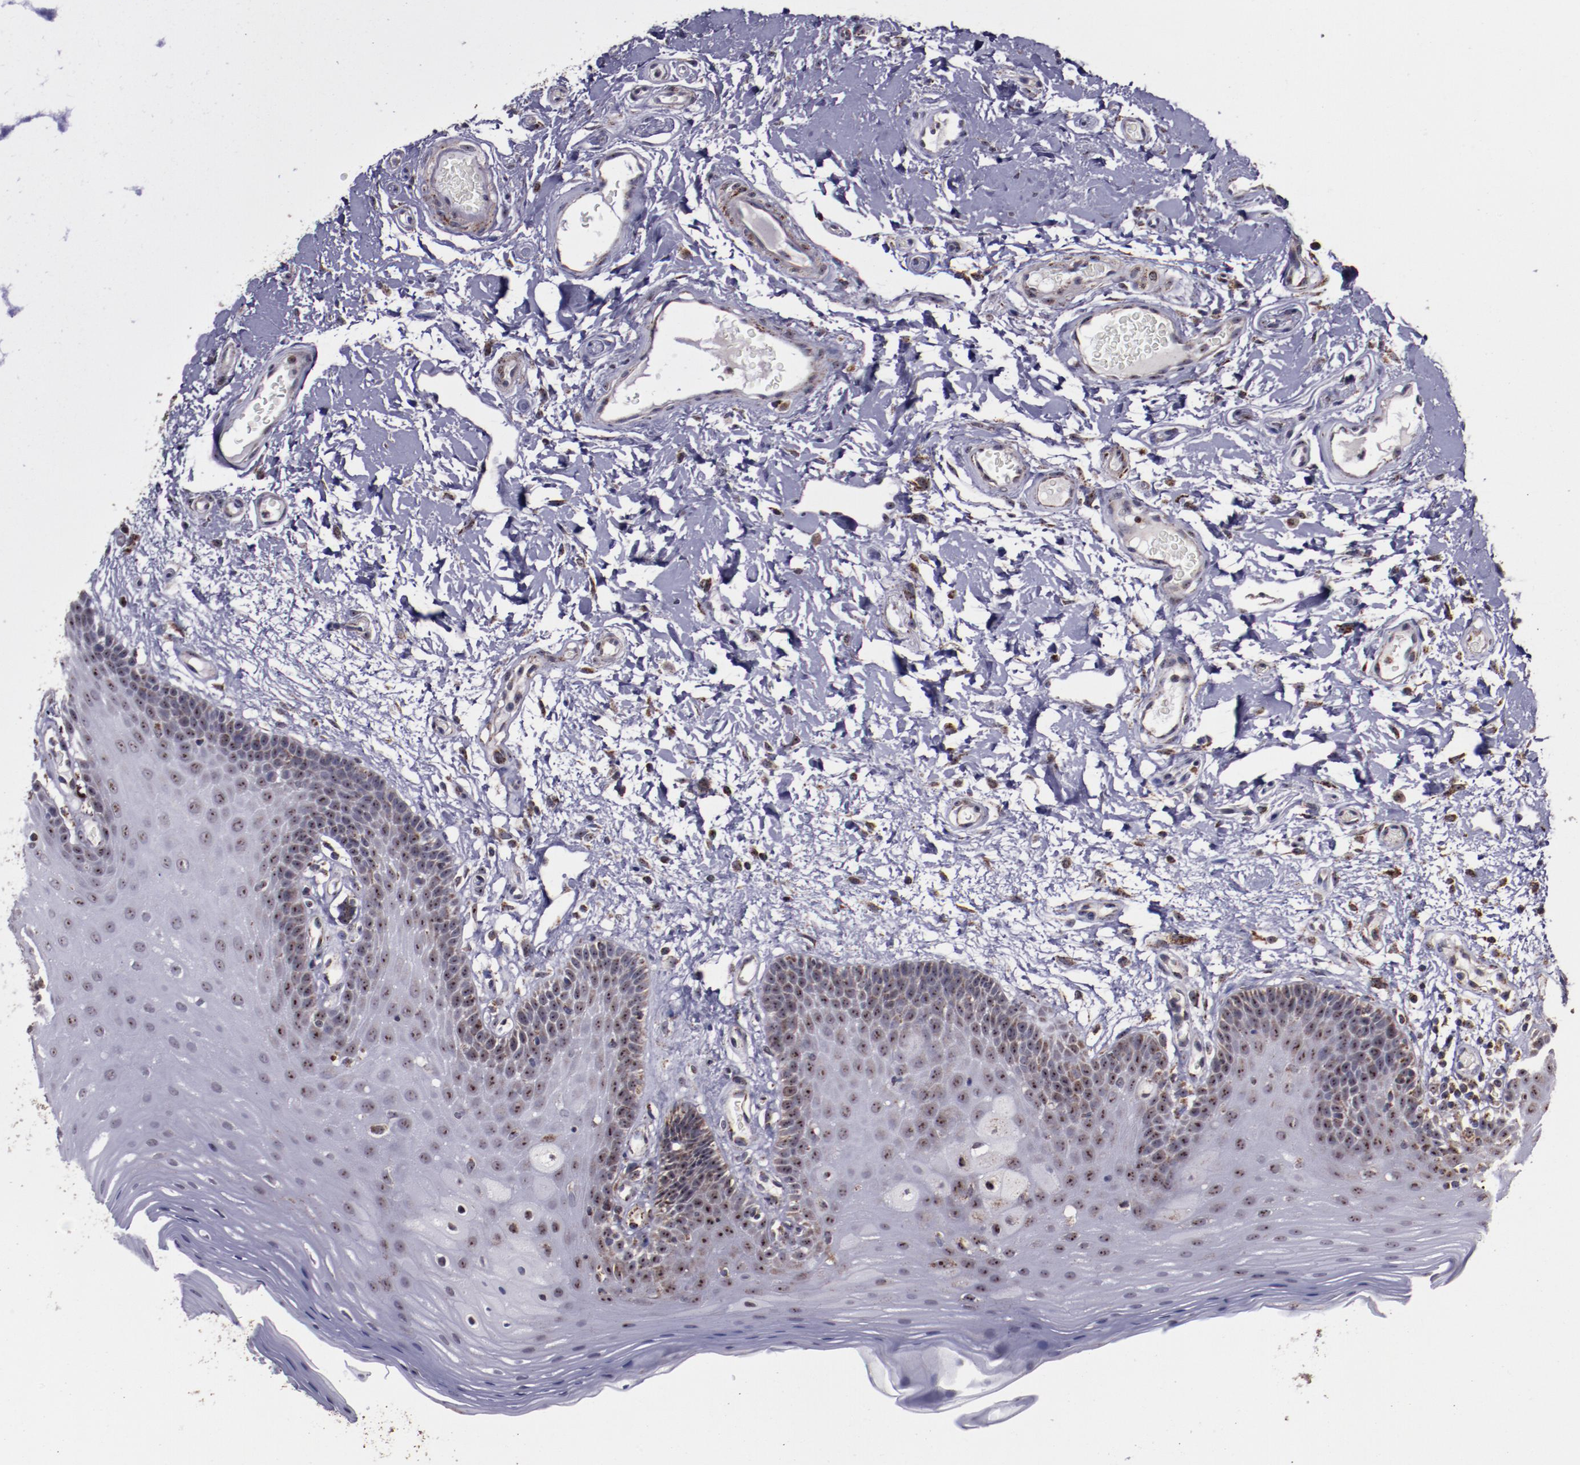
{"staining": {"intensity": "moderate", "quantity": ">75%", "location": "cytoplasmic/membranous,nuclear"}, "tissue": "oral mucosa", "cell_type": "Squamous epithelial cells", "image_type": "normal", "snomed": [{"axis": "morphology", "description": "Normal tissue, NOS"}, {"axis": "morphology", "description": "Squamous cell carcinoma, NOS"}, {"axis": "topography", "description": "Skeletal muscle"}, {"axis": "topography", "description": "Oral tissue"}, {"axis": "topography", "description": "Head-Neck"}], "caption": "Protein expression analysis of normal human oral mucosa reveals moderate cytoplasmic/membranous,nuclear staining in approximately >75% of squamous epithelial cells.", "gene": "LONP1", "patient": {"sex": "male", "age": 71}}